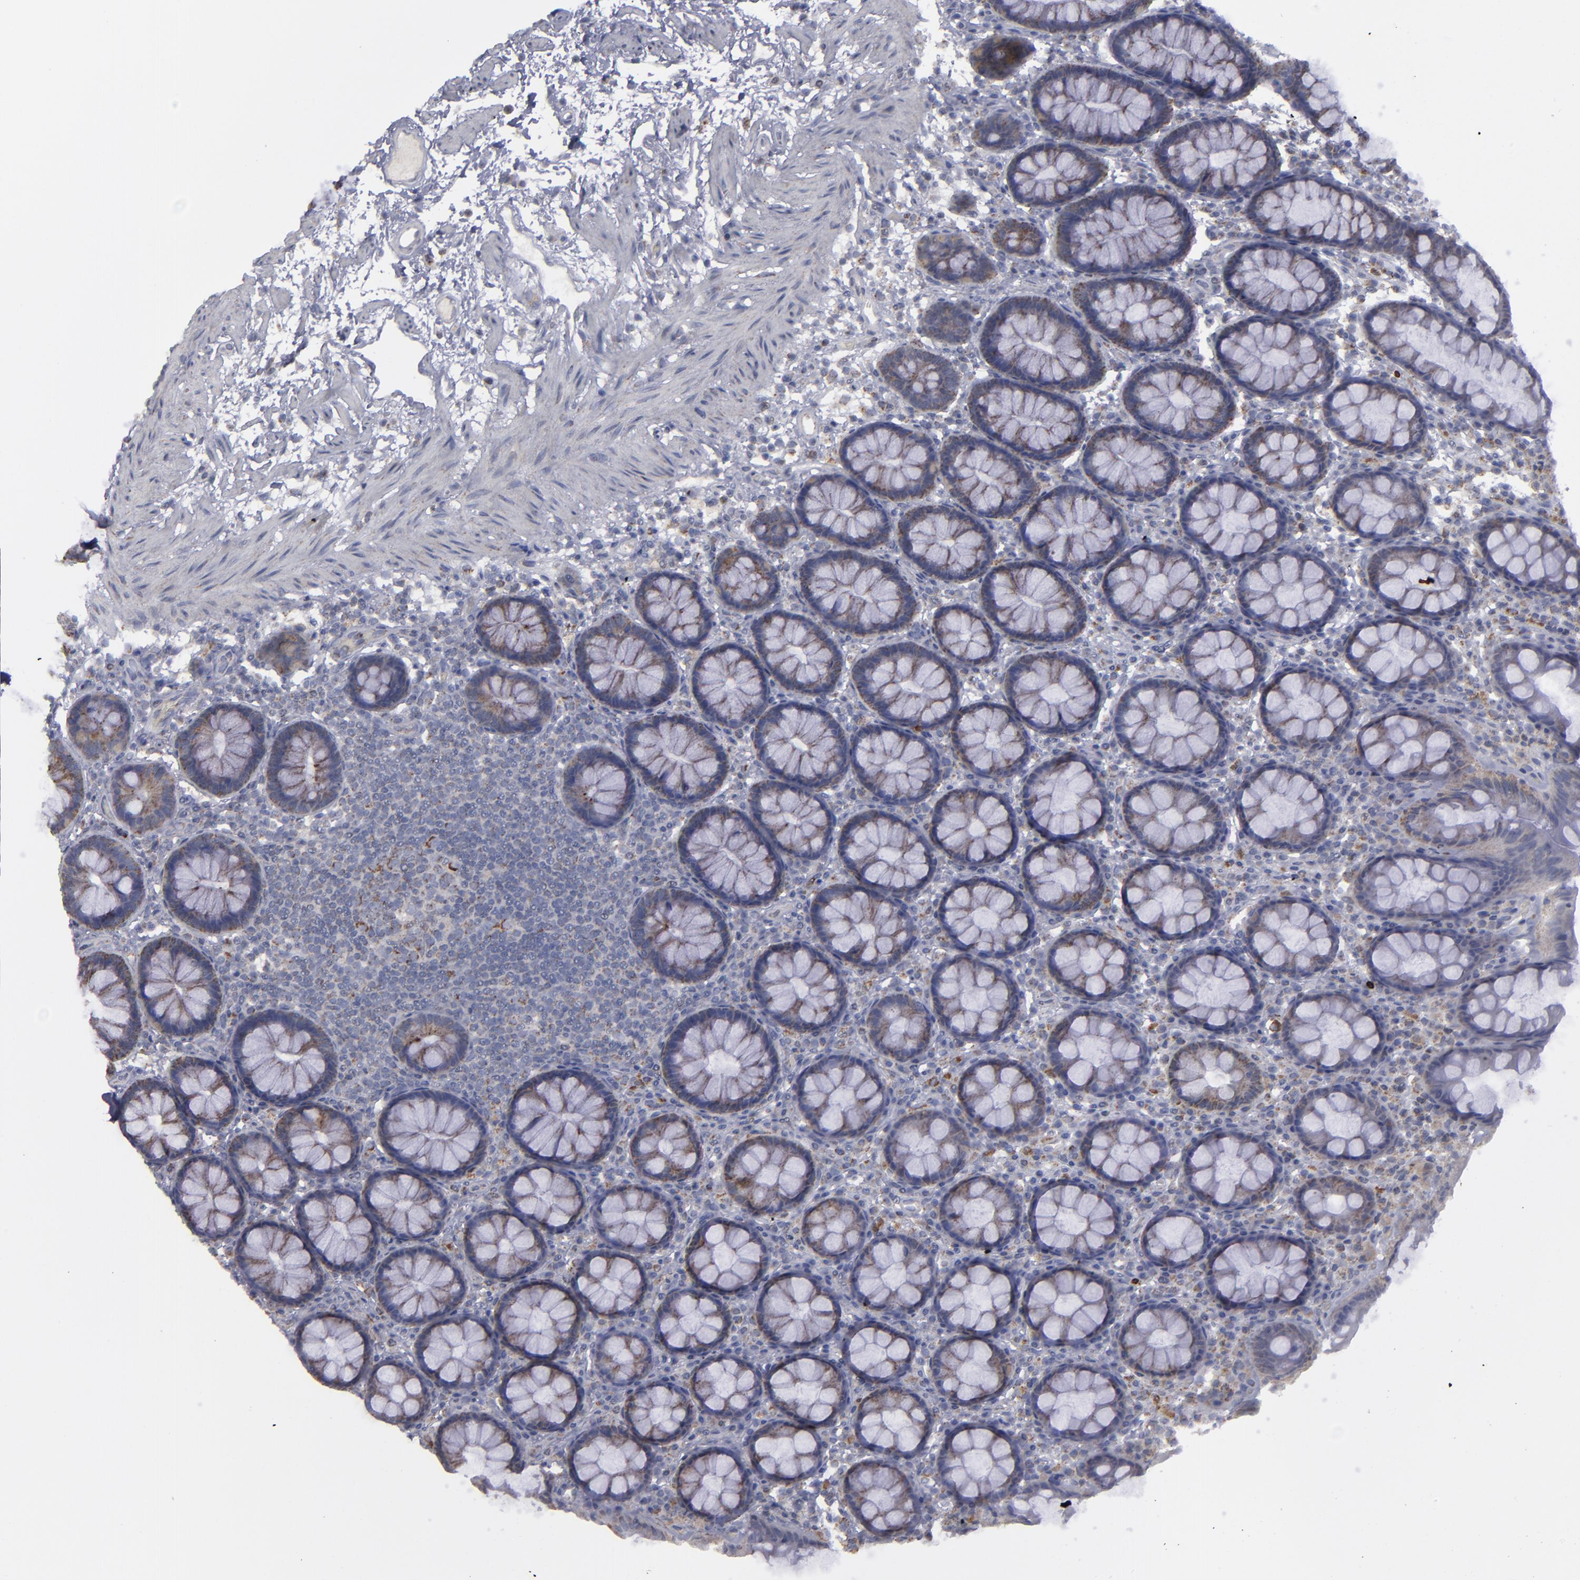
{"staining": {"intensity": "moderate", "quantity": ">75%", "location": "cytoplasmic/membranous"}, "tissue": "rectum", "cell_type": "Glandular cells", "image_type": "normal", "snomed": [{"axis": "morphology", "description": "Normal tissue, NOS"}, {"axis": "topography", "description": "Rectum"}], "caption": "Immunohistochemical staining of normal human rectum exhibits >75% levels of moderate cytoplasmic/membranous protein positivity in about >75% of glandular cells.", "gene": "MYOM2", "patient": {"sex": "male", "age": 92}}